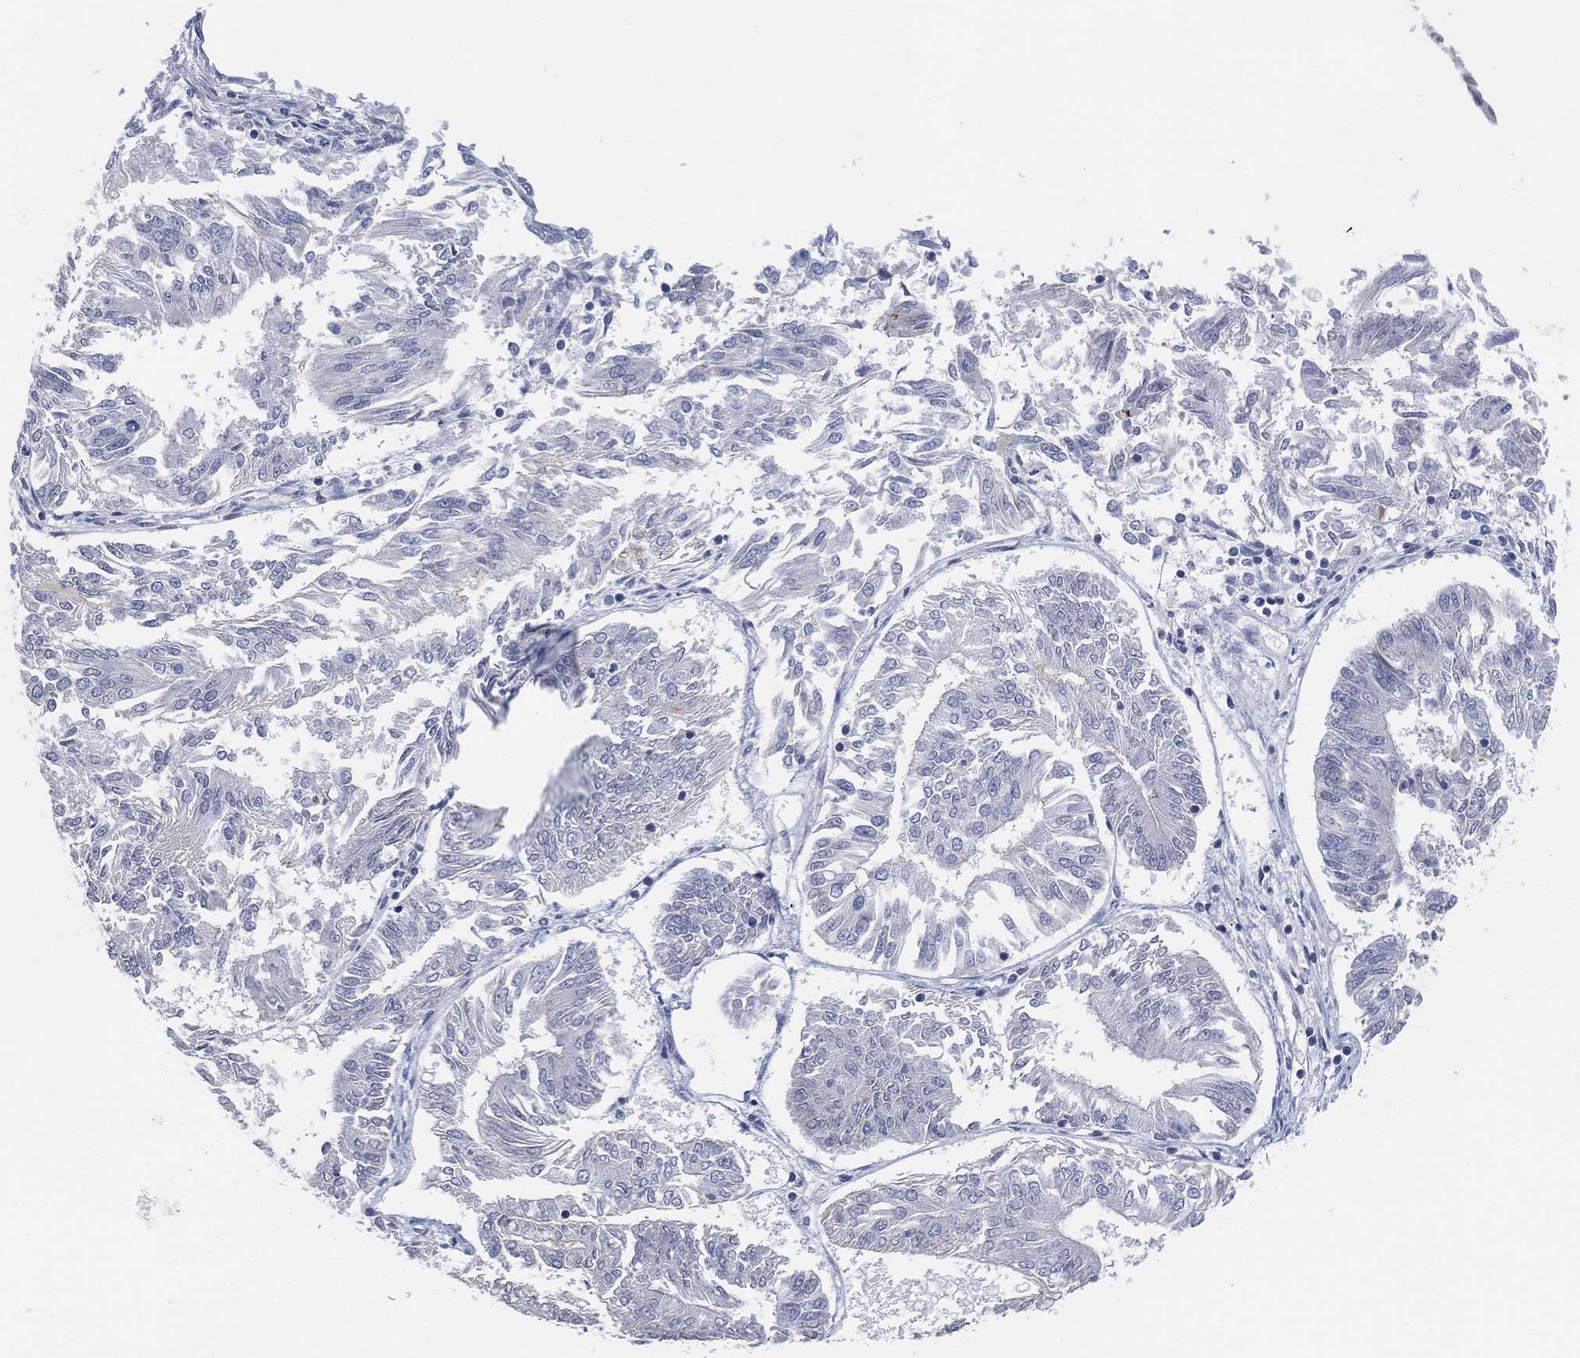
{"staining": {"intensity": "moderate", "quantity": "<25%", "location": "cytoplasmic/membranous"}, "tissue": "endometrial cancer", "cell_type": "Tumor cells", "image_type": "cancer", "snomed": [{"axis": "morphology", "description": "Adenocarcinoma, NOS"}, {"axis": "topography", "description": "Endometrium"}], "caption": "The photomicrograph demonstrates immunohistochemical staining of endometrial cancer. There is moderate cytoplasmic/membranous positivity is identified in about <25% of tumor cells.", "gene": "CFTR", "patient": {"sex": "female", "age": 58}}